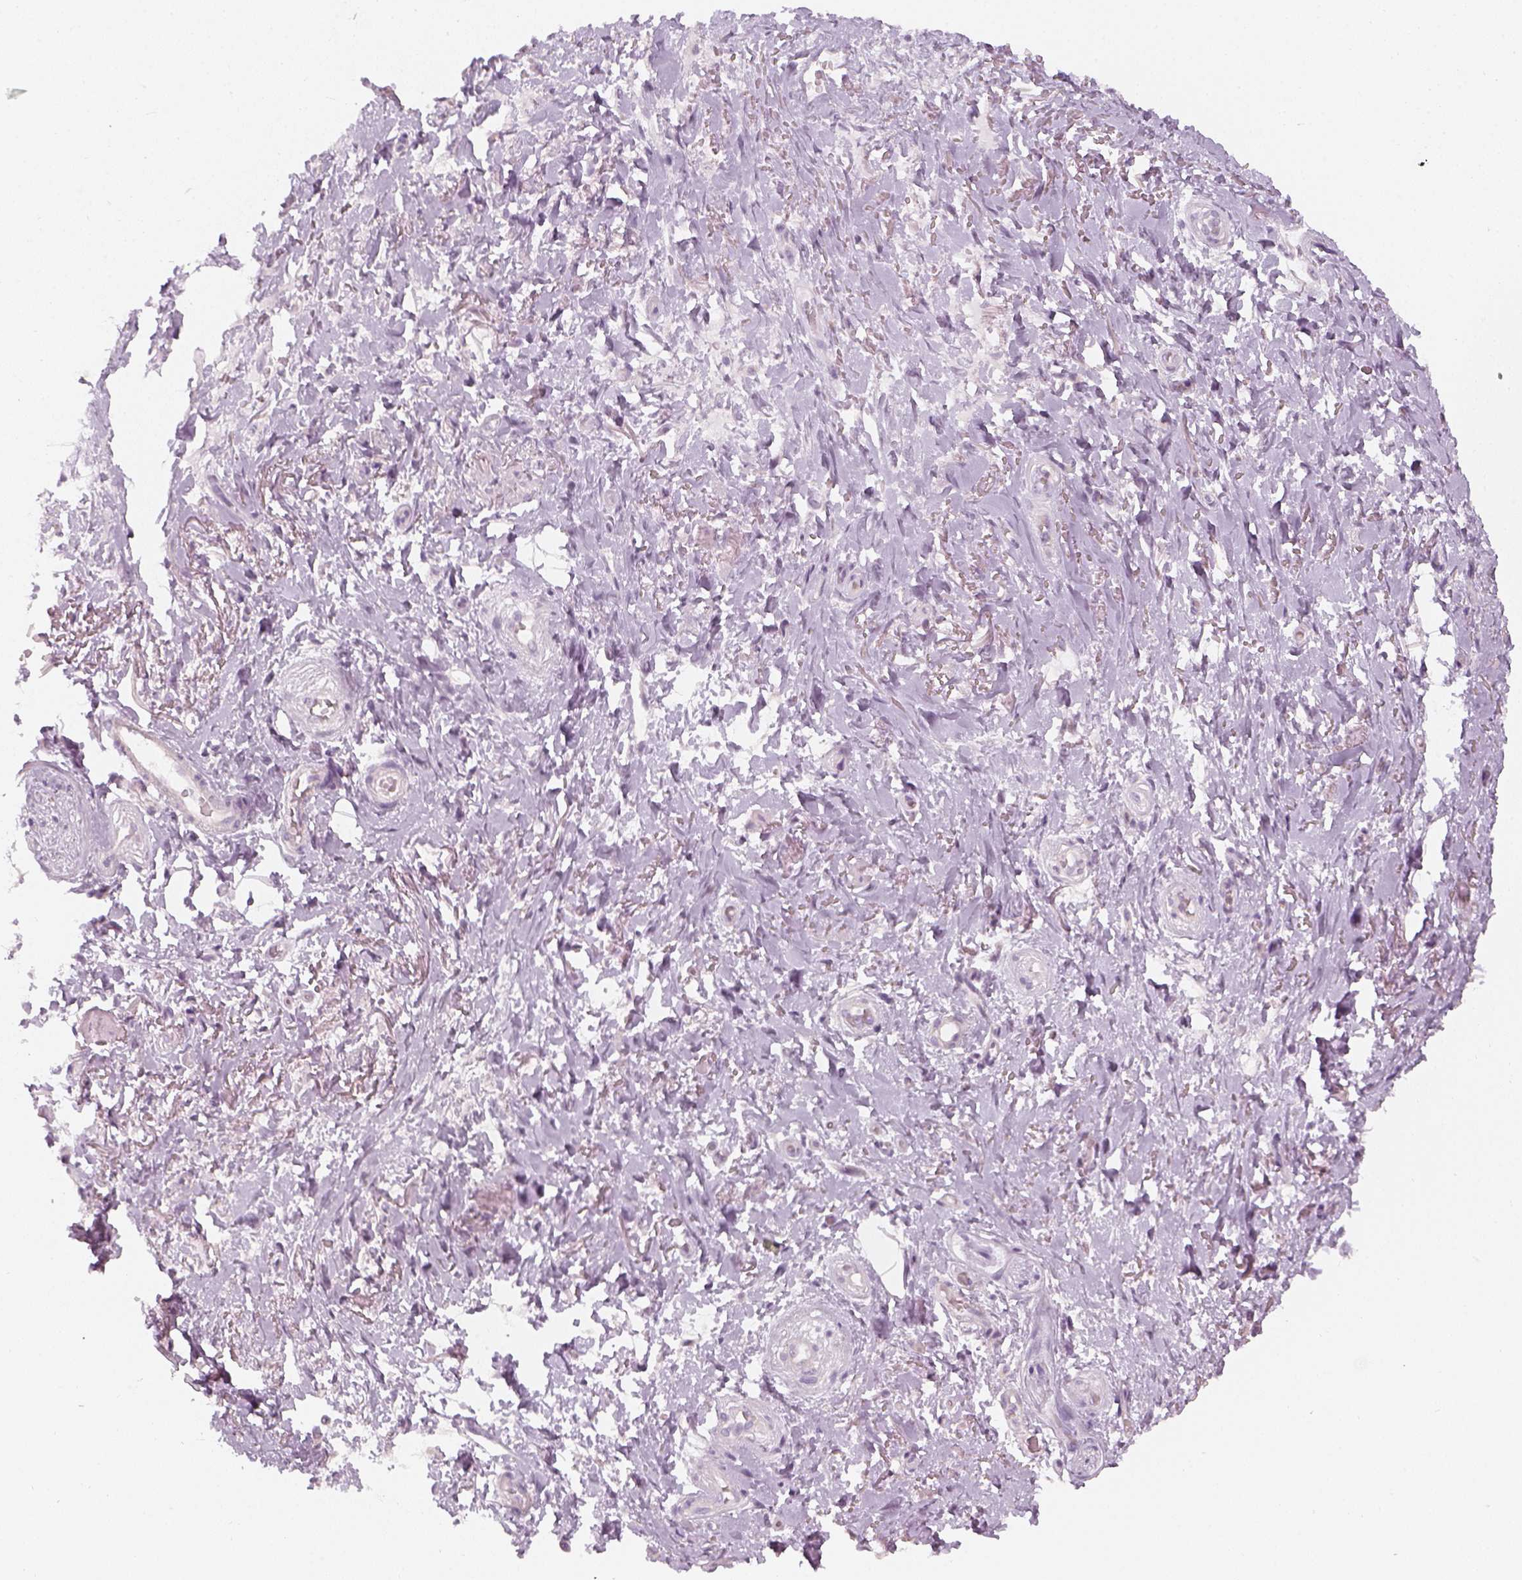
{"staining": {"intensity": "negative", "quantity": "none", "location": "none"}, "tissue": "adipose tissue", "cell_type": "Adipocytes", "image_type": "normal", "snomed": [{"axis": "morphology", "description": "Normal tissue, NOS"}, {"axis": "topography", "description": "Anal"}, {"axis": "topography", "description": "Peripheral nerve tissue"}], "caption": "An image of adipose tissue stained for a protein reveals no brown staining in adipocytes. The staining was performed using DAB to visualize the protein expression in brown, while the nuclei were stained in blue with hematoxylin (Magnification: 20x).", "gene": "PRAME", "patient": {"sex": "male", "age": 53}}